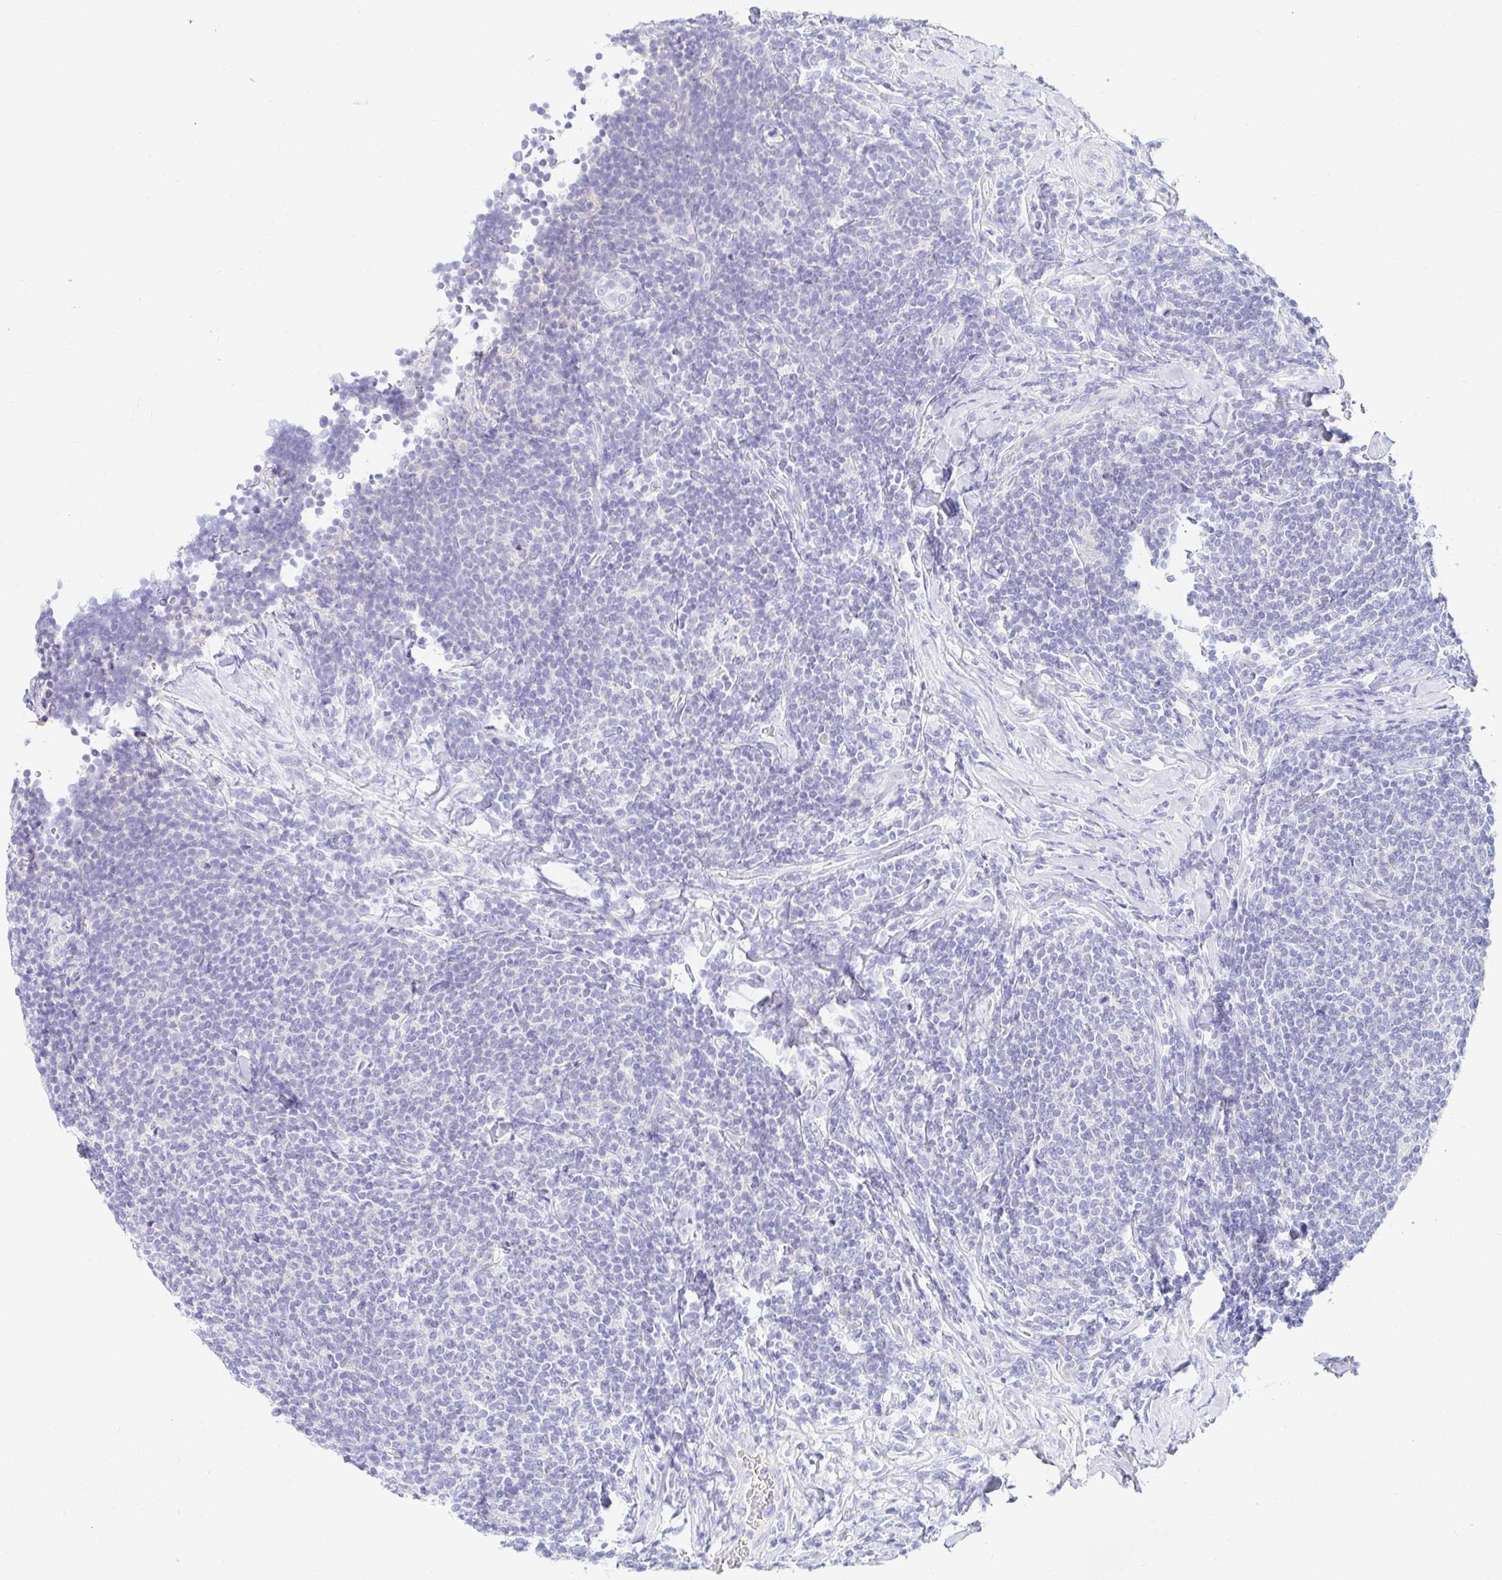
{"staining": {"intensity": "negative", "quantity": "none", "location": "none"}, "tissue": "lymphoma", "cell_type": "Tumor cells", "image_type": "cancer", "snomed": [{"axis": "morphology", "description": "Malignant lymphoma, non-Hodgkin's type, Low grade"}, {"axis": "topography", "description": "Lymph node"}], "caption": "The micrograph shows no staining of tumor cells in lymphoma. (DAB (3,3'-diaminobenzidine) immunohistochemistry with hematoxylin counter stain).", "gene": "NR2E1", "patient": {"sex": "male", "age": 52}}